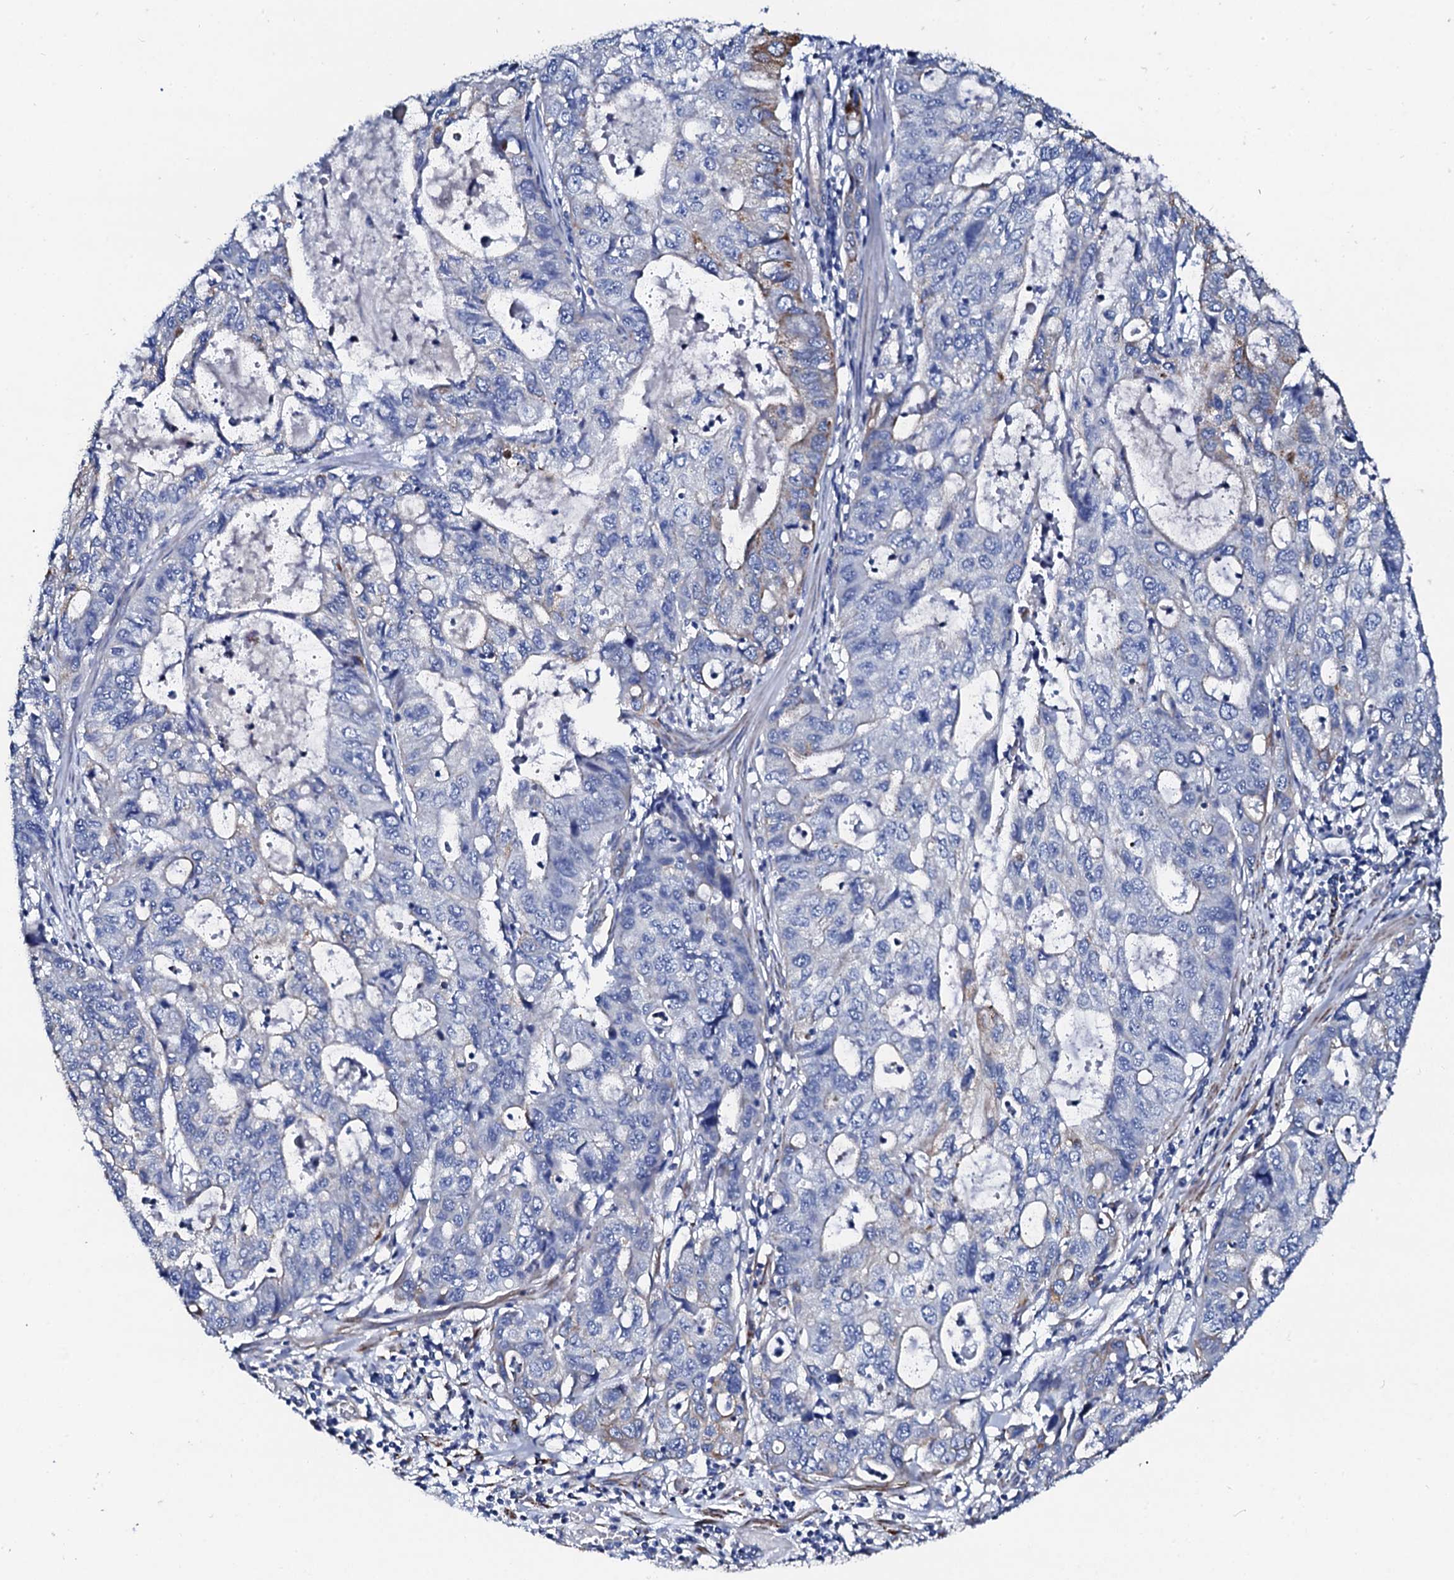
{"staining": {"intensity": "negative", "quantity": "none", "location": "none"}, "tissue": "stomach cancer", "cell_type": "Tumor cells", "image_type": "cancer", "snomed": [{"axis": "morphology", "description": "Adenocarcinoma, NOS"}, {"axis": "topography", "description": "Stomach, upper"}], "caption": "High magnification brightfield microscopy of stomach cancer (adenocarcinoma) stained with DAB (brown) and counterstained with hematoxylin (blue): tumor cells show no significant positivity.", "gene": "KLHL32", "patient": {"sex": "female", "age": 52}}